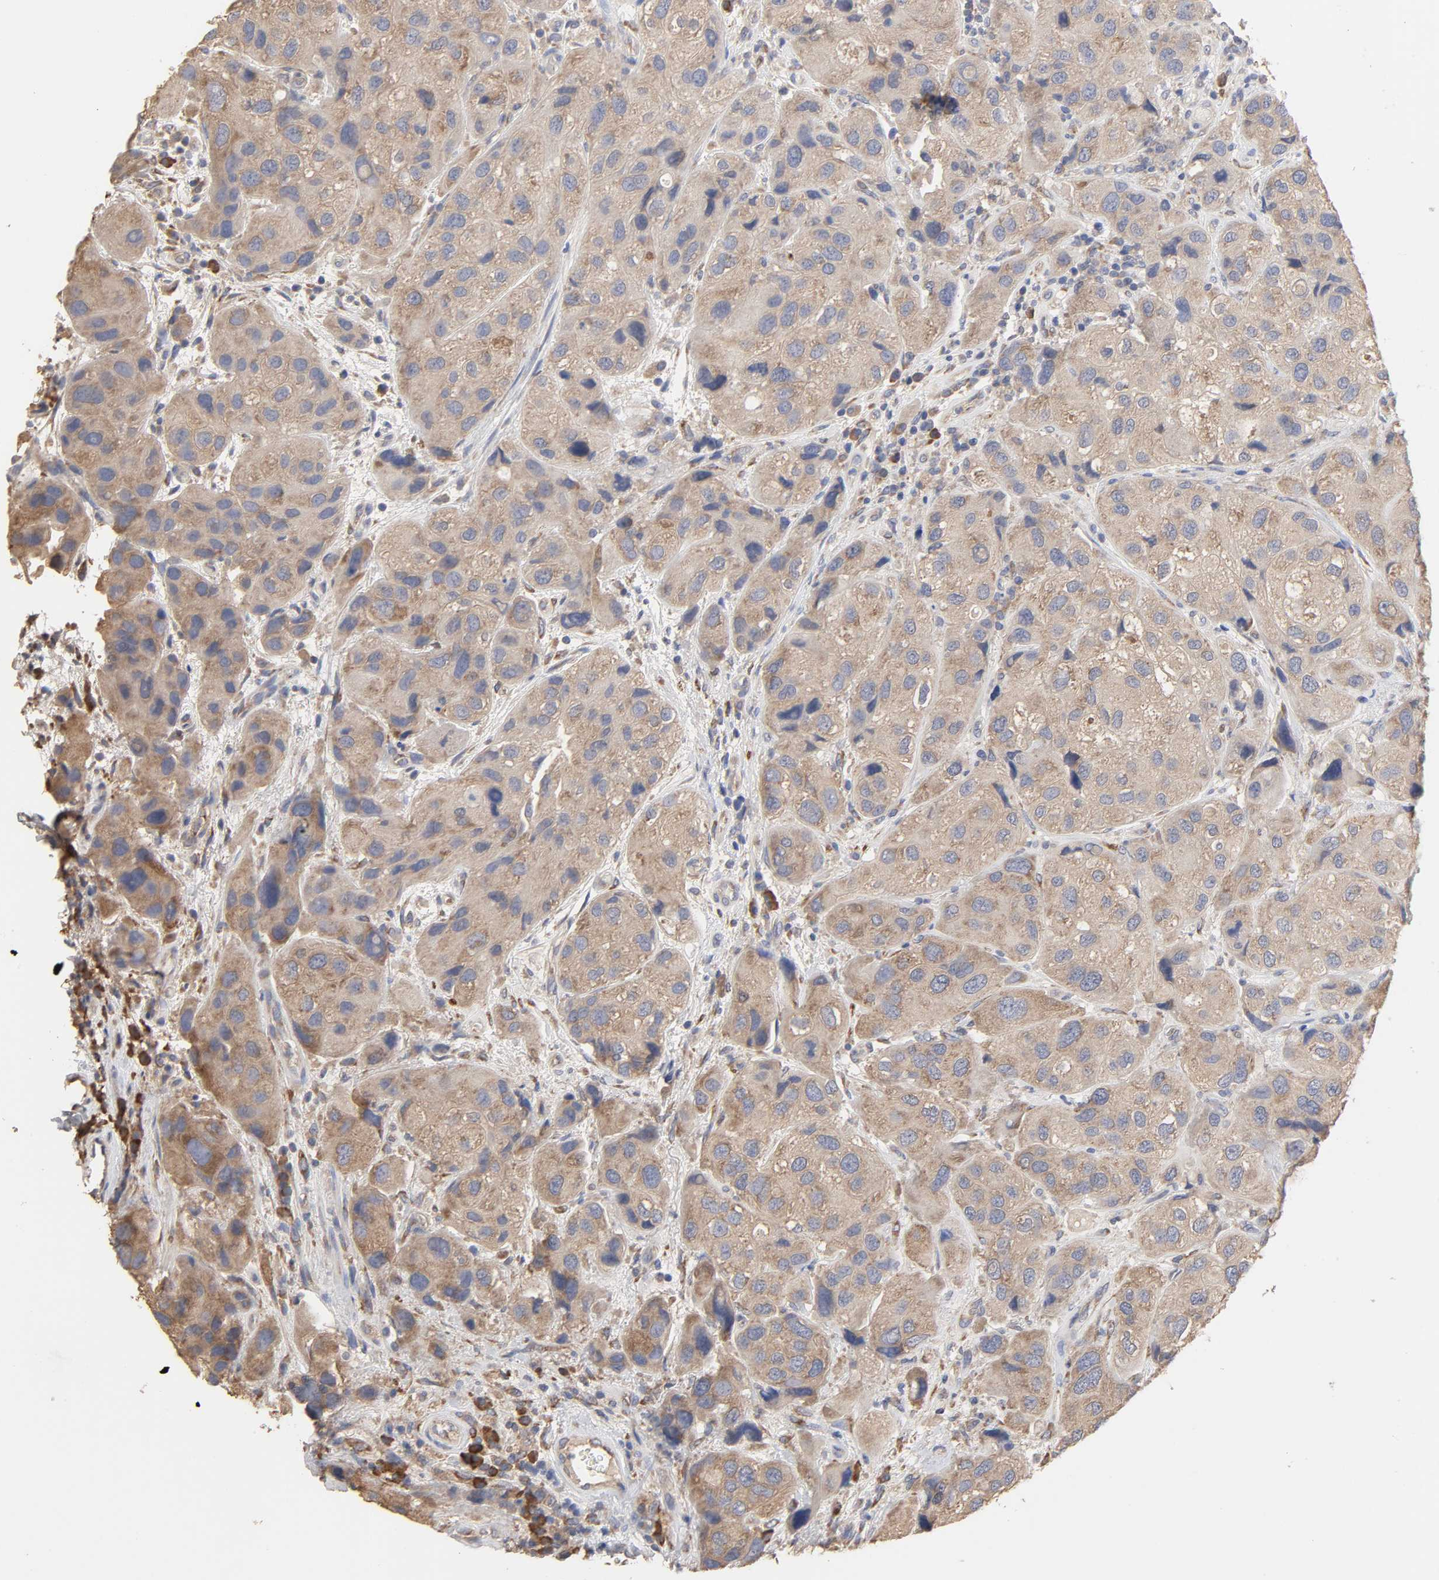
{"staining": {"intensity": "weak", "quantity": ">75%", "location": "cytoplasmic/membranous"}, "tissue": "urothelial cancer", "cell_type": "Tumor cells", "image_type": "cancer", "snomed": [{"axis": "morphology", "description": "Urothelial carcinoma, High grade"}, {"axis": "topography", "description": "Urinary bladder"}], "caption": "Human urothelial cancer stained for a protein (brown) displays weak cytoplasmic/membranous positive expression in approximately >75% of tumor cells.", "gene": "EIF4G2", "patient": {"sex": "female", "age": 64}}